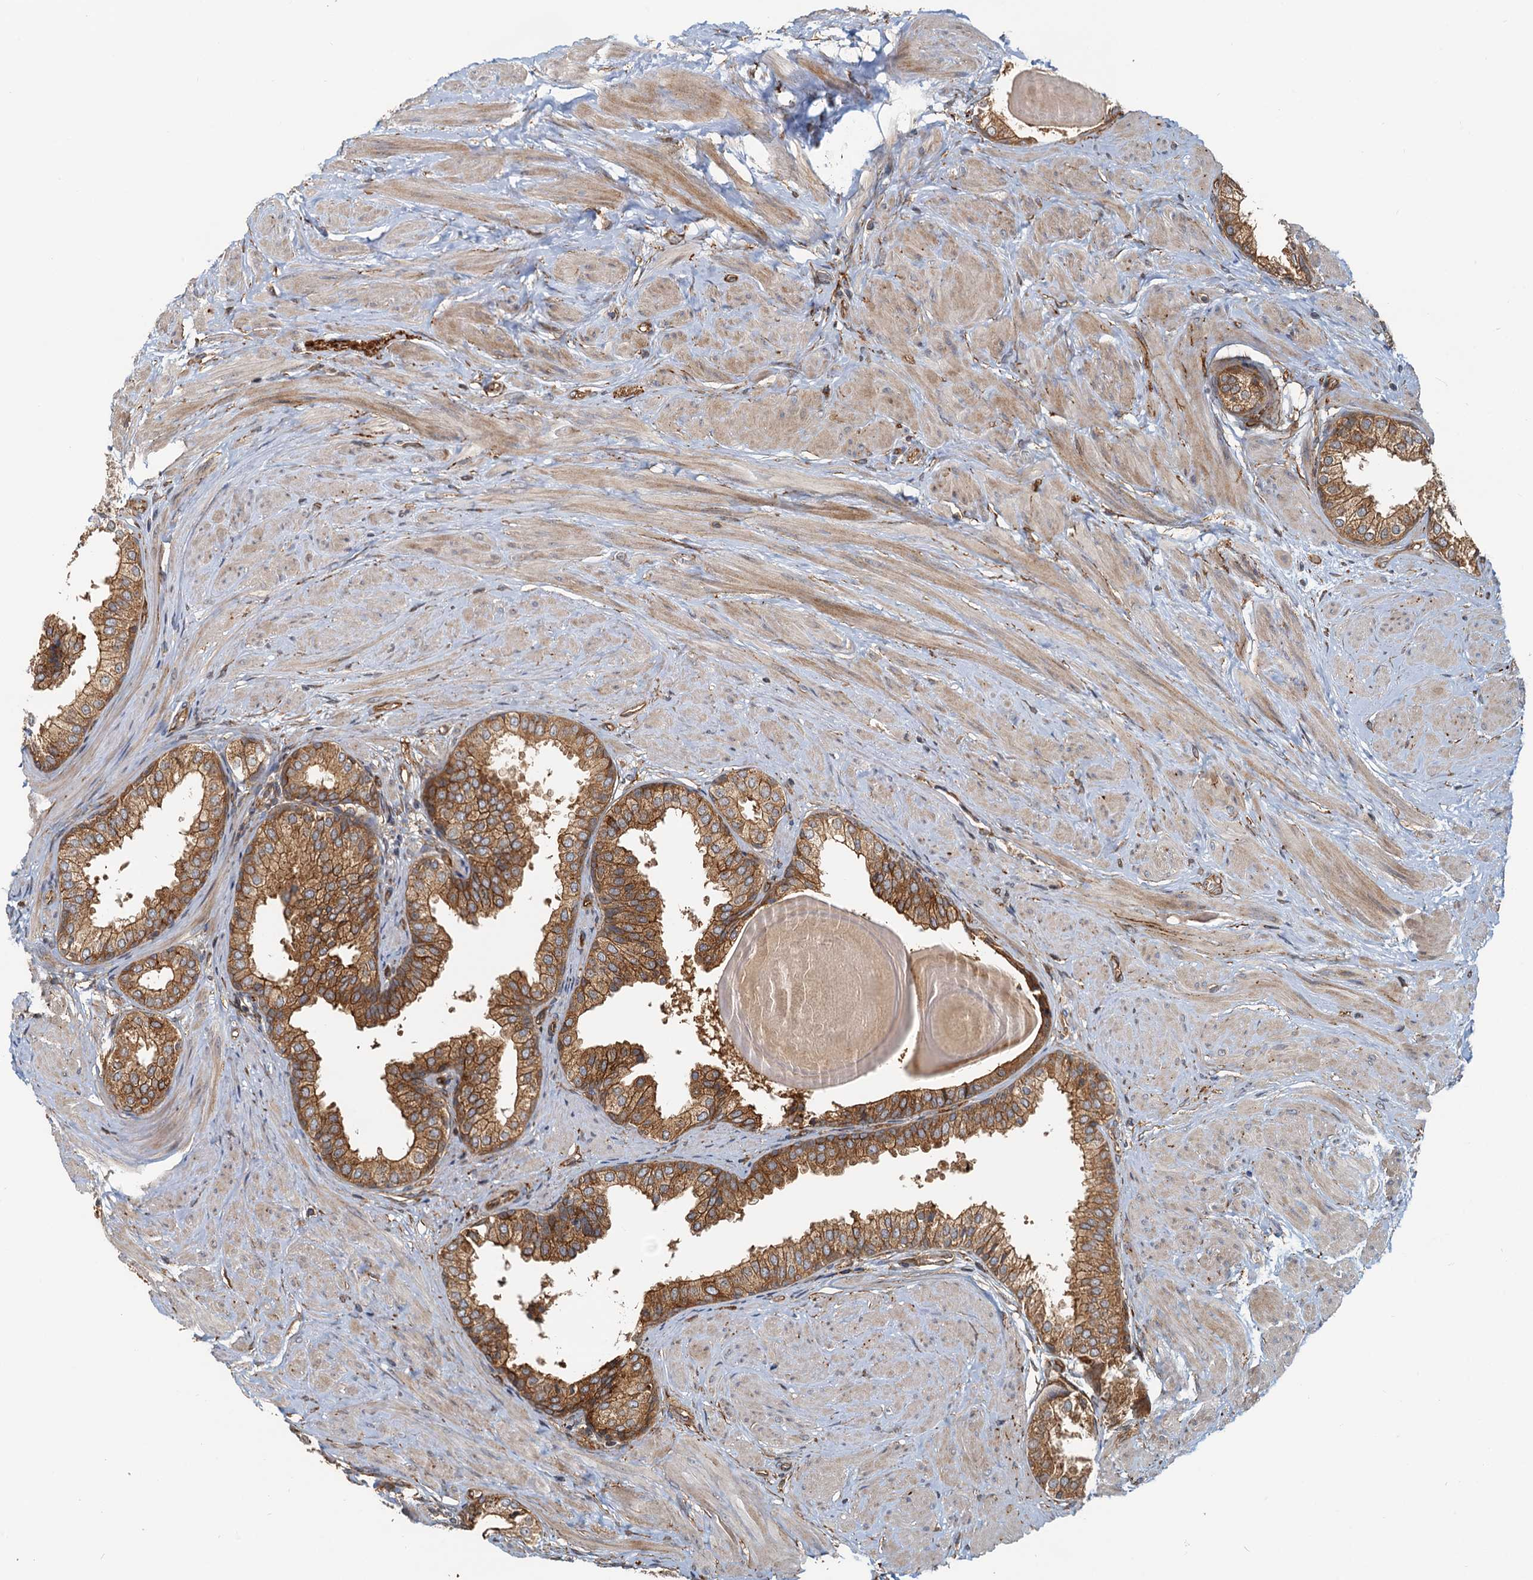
{"staining": {"intensity": "strong", "quantity": ">75%", "location": "cytoplasmic/membranous"}, "tissue": "prostate", "cell_type": "Glandular cells", "image_type": "normal", "snomed": [{"axis": "morphology", "description": "Normal tissue, NOS"}, {"axis": "topography", "description": "Prostate"}], "caption": "Glandular cells exhibit strong cytoplasmic/membranous positivity in about >75% of cells in unremarkable prostate. Using DAB (3,3'-diaminobenzidine) (brown) and hematoxylin (blue) stains, captured at high magnification using brightfield microscopy.", "gene": "NIPAL3", "patient": {"sex": "male", "age": 48}}